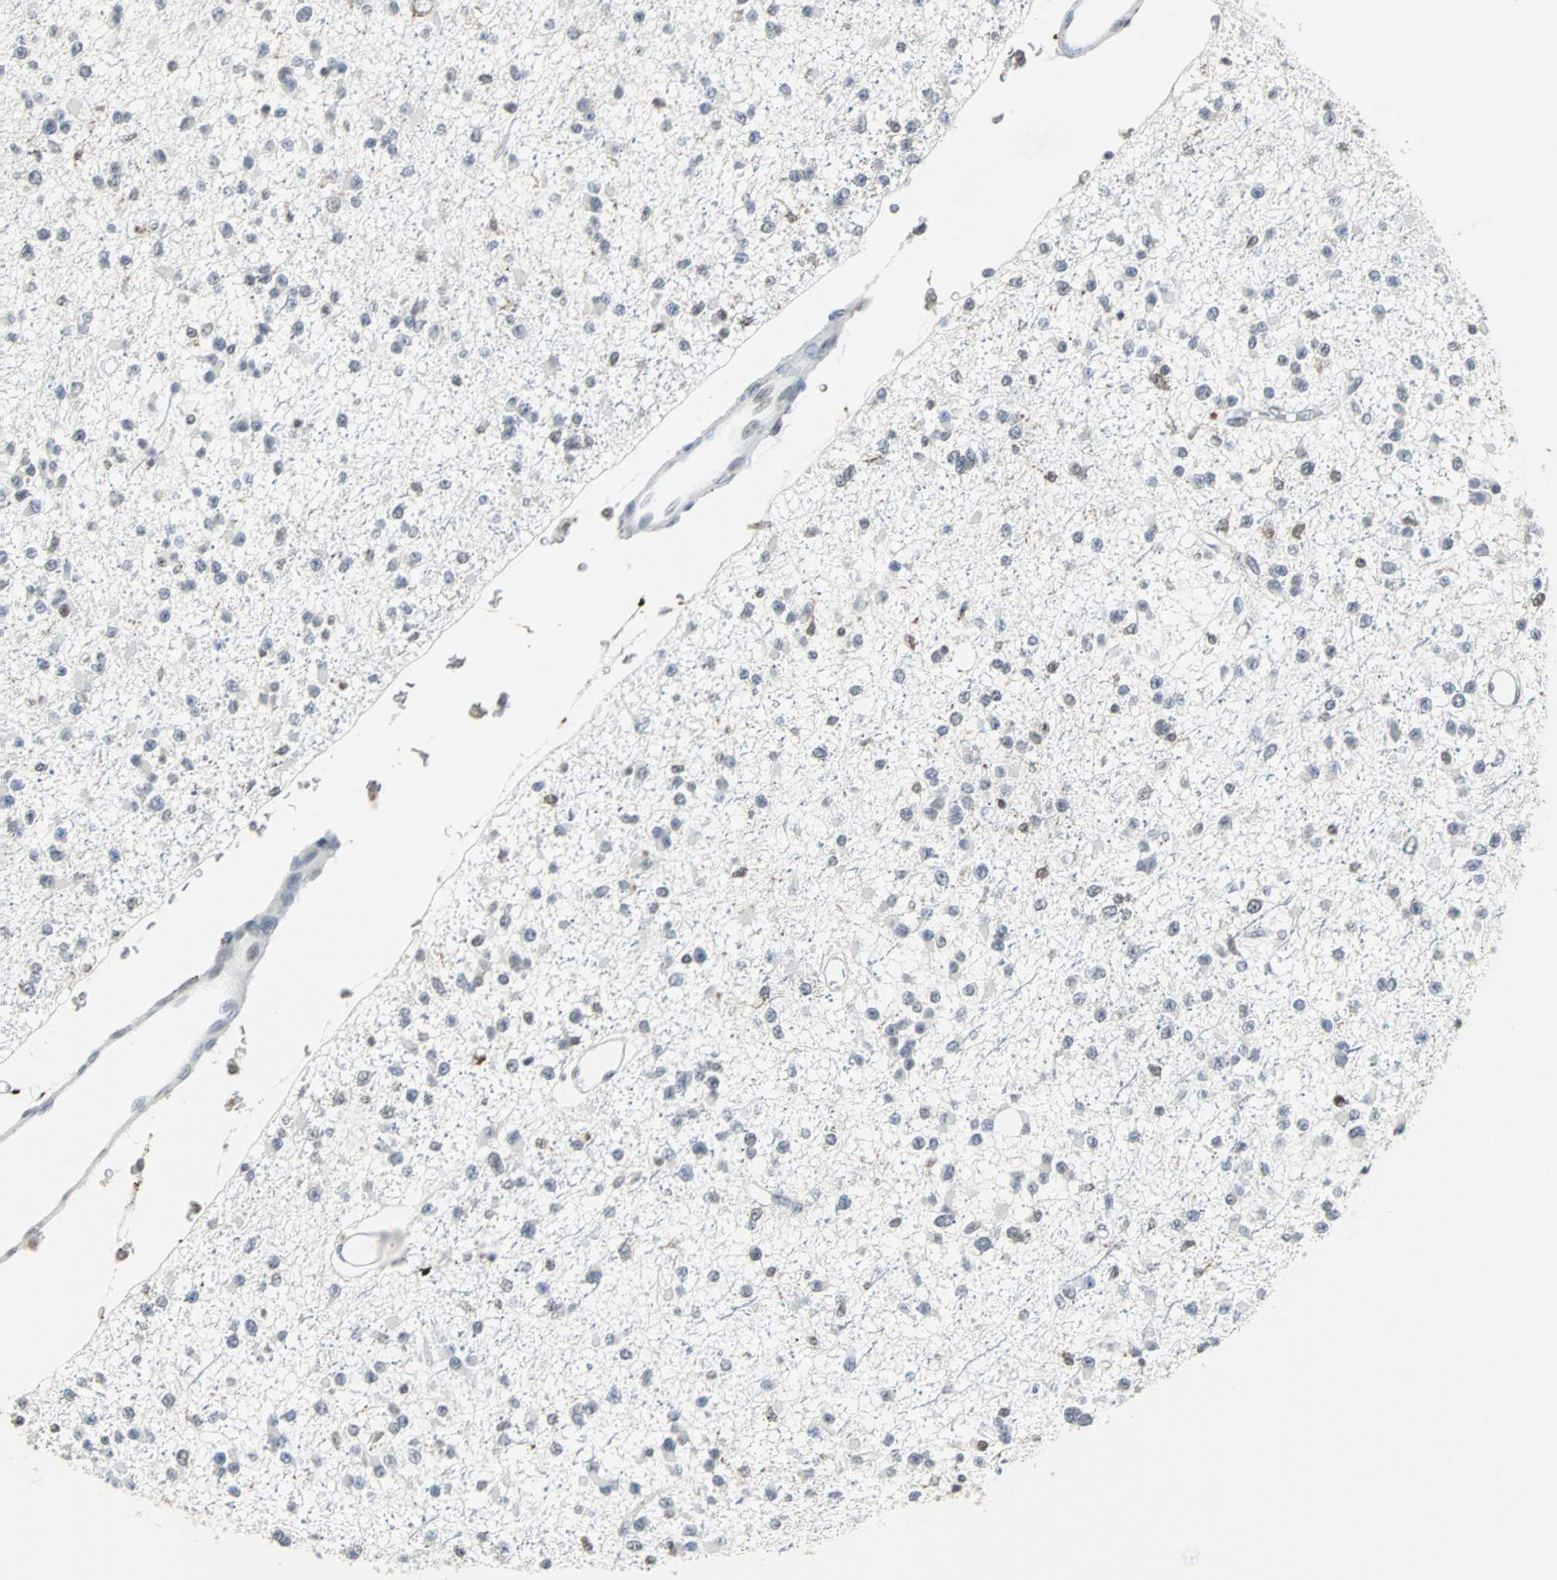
{"staining": {"intensity": "negative", "quantity": "none", "location": "none"}, "tissue": "glioma", "cell_type": "Tumor cells", "image_type": "cancer", "snomed": [{"axis": "morphology", "description": "Glioma, malignant, Low grade"}, {"axis": "topography", "description": "Brain"}], "caption": "IHC histopathology image of glioma stained for a protein (brown), which exhibits no positivity in tumor cells.", "gene": "HLX", "patient": {"sex": "female", "age": 22}}